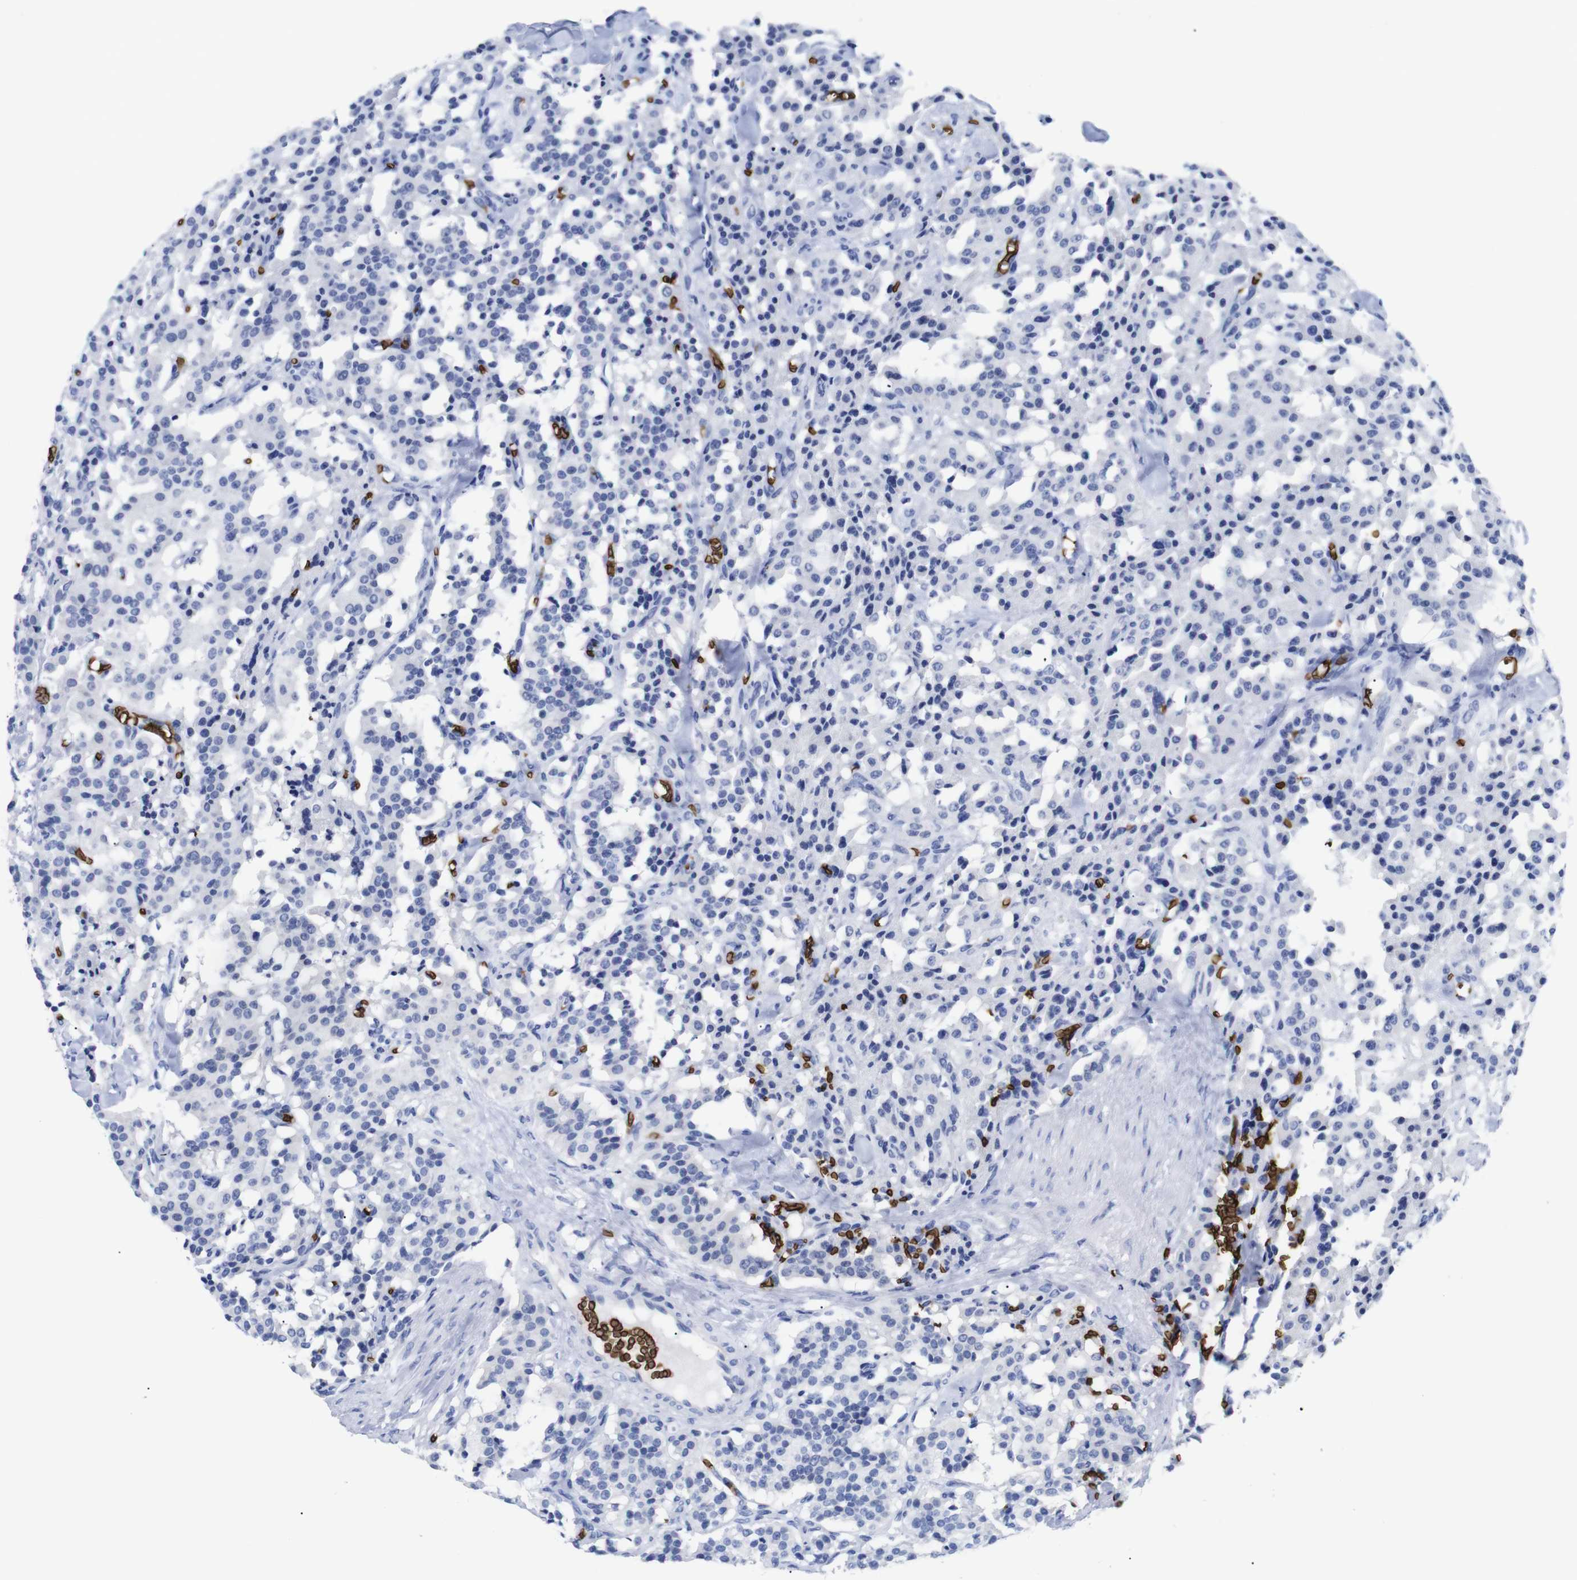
{"staining": {"intensity": "negative", "quantity": "none", "location": "none"}, "tissue": "carcinoid", "cell_type": "Tumor cells", "image_type": "cancer", "snomed": [{"axis": "morphology", "description": "Carcinoid, malignant, NOS"}, {"axis": "topography", "description": "Lung"}], "caption": "The micrograph shows no significant staining in tumor cells of carcinoid.", "gene": "S1PR2", "patient": {"sex": "male", "age": 30}}